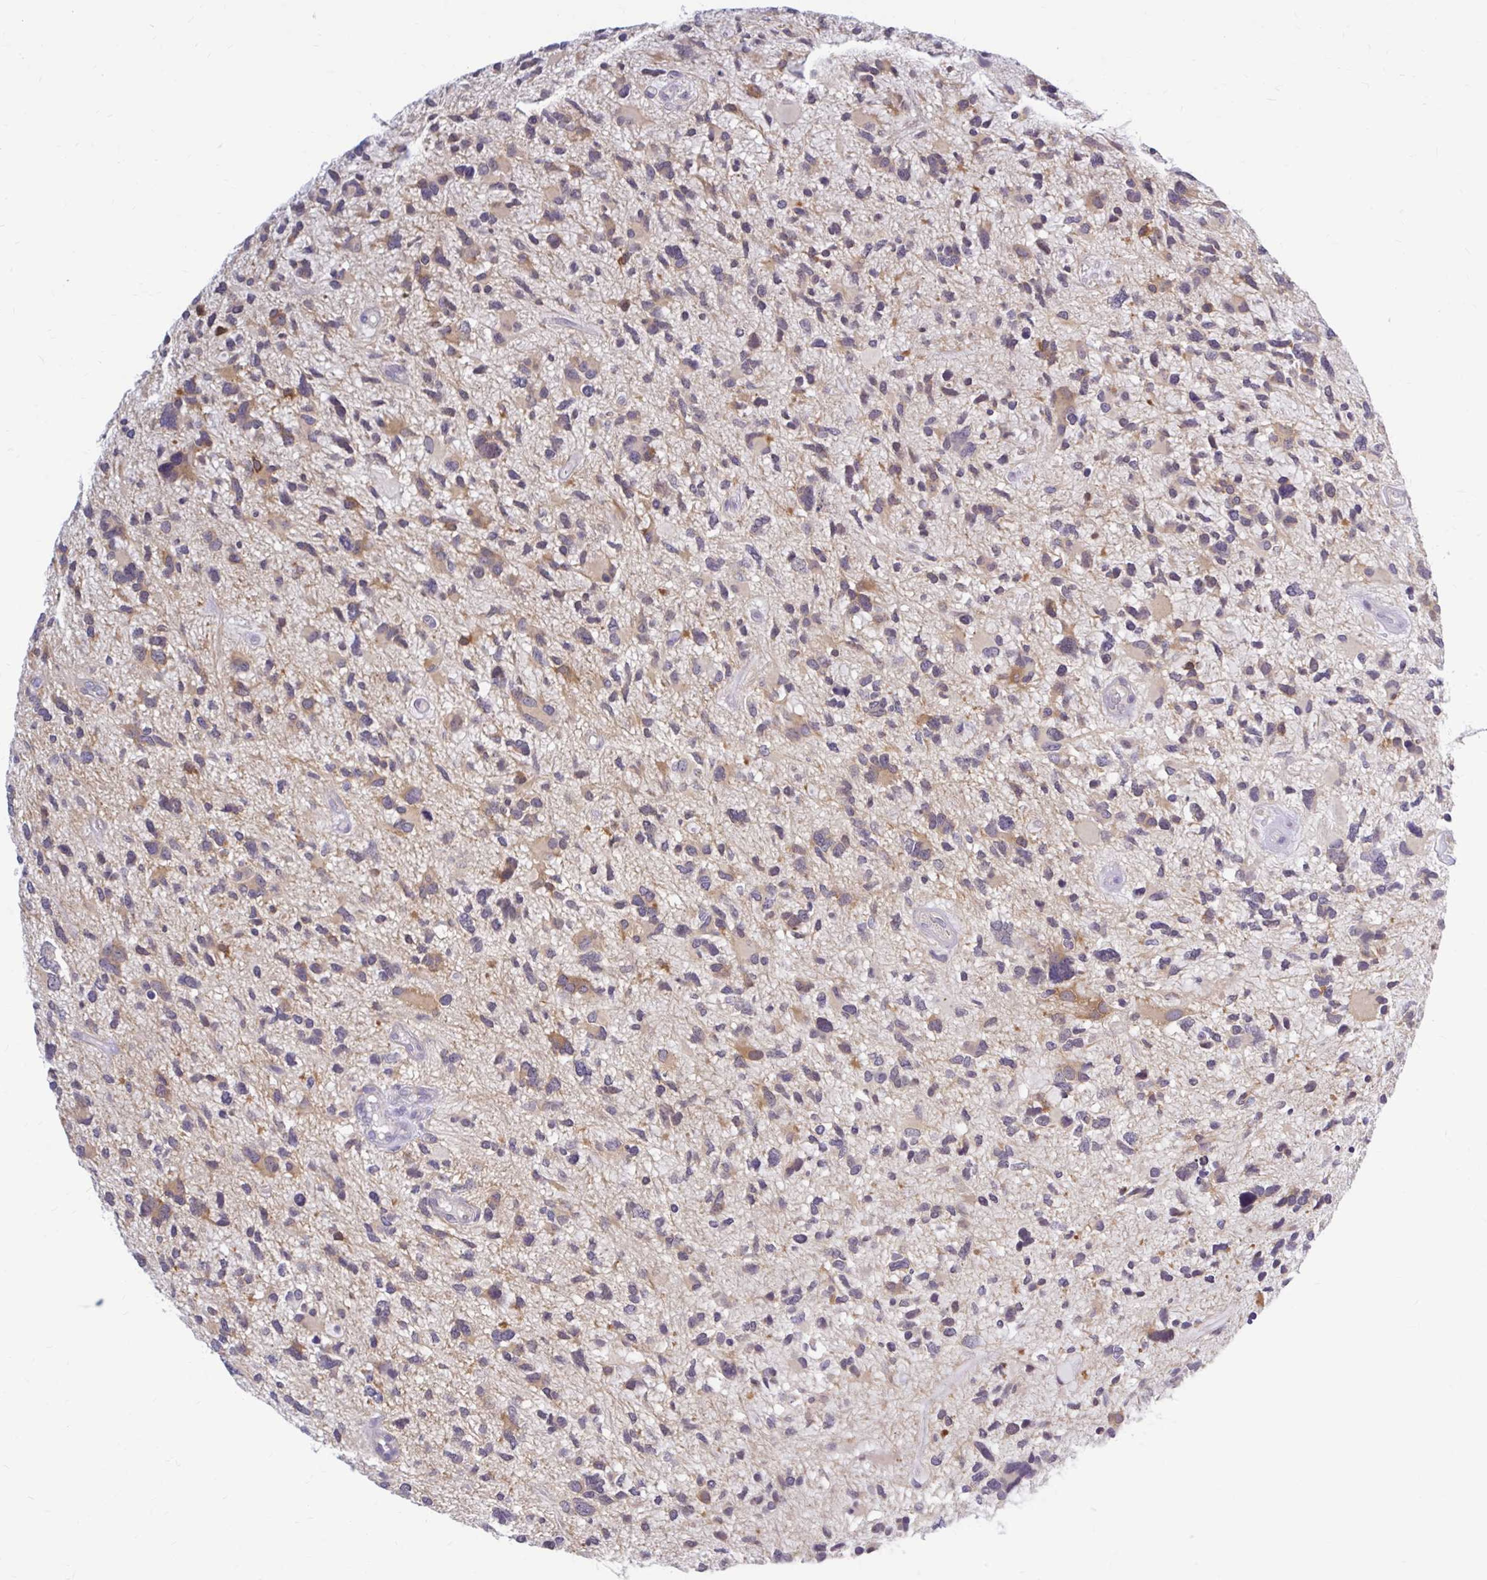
{"staining": {"intensity": "weak", "quantity": "25%-75%", "location": "cytoplasmic/membranous"}, "tissue": "glioma", "cell_type": "Tumor cells", "image_type": "cancer", "snomed": [{"axis": "morphology", "description": "Glioma, malignant, High grade"}, {"axis": "topography", "description": "Brain"}], "caption": "Human malignant high-grade glioma stained with a protein marker displays weak staining in tumor cells.", "gene": "MAP1LC3A", "patient": {"sex": "female", "age": 11}}